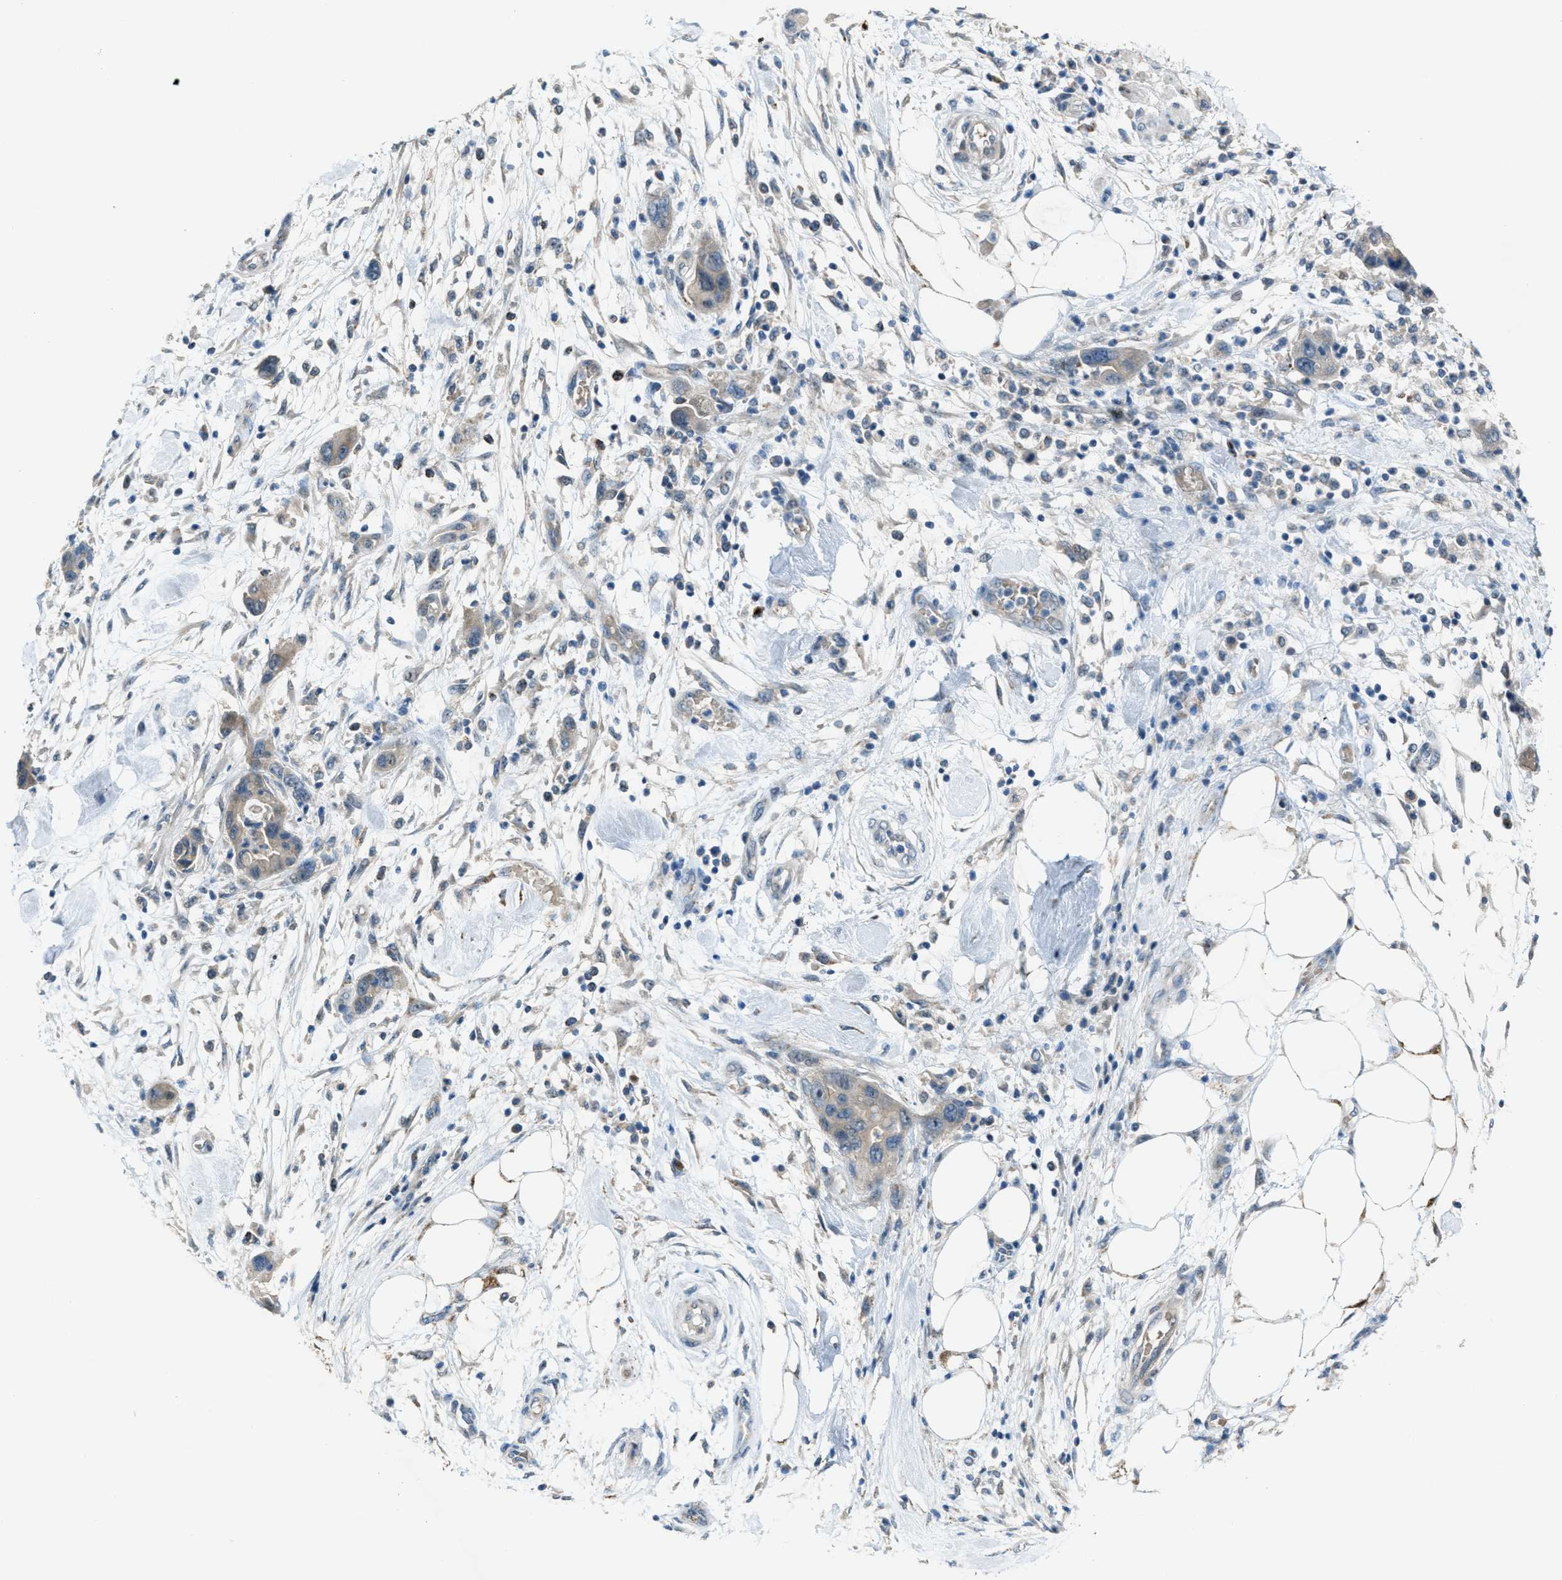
{"staining": {"intensity": "weak", "quantity": "<25%", "location": "cytoplasmic/membranous"}, "tissue": "pancreatic cancer", "cell_type": "Tumor cells", "image_type": "cancer", "snomed": [{"axis": "morphology", "description": "Normal tissue, NOS"}, {"axis": "morphology", "description": "Adenocarcinoma, NOS"}, {"axis": "topography", "description": "Pancreas"}], "caption": "Histopathology image shows no significant protein expression in tumor cells of pancreatic cancer.", "gene": "CDON", "patient": {"sex": "female", "age": 71}}